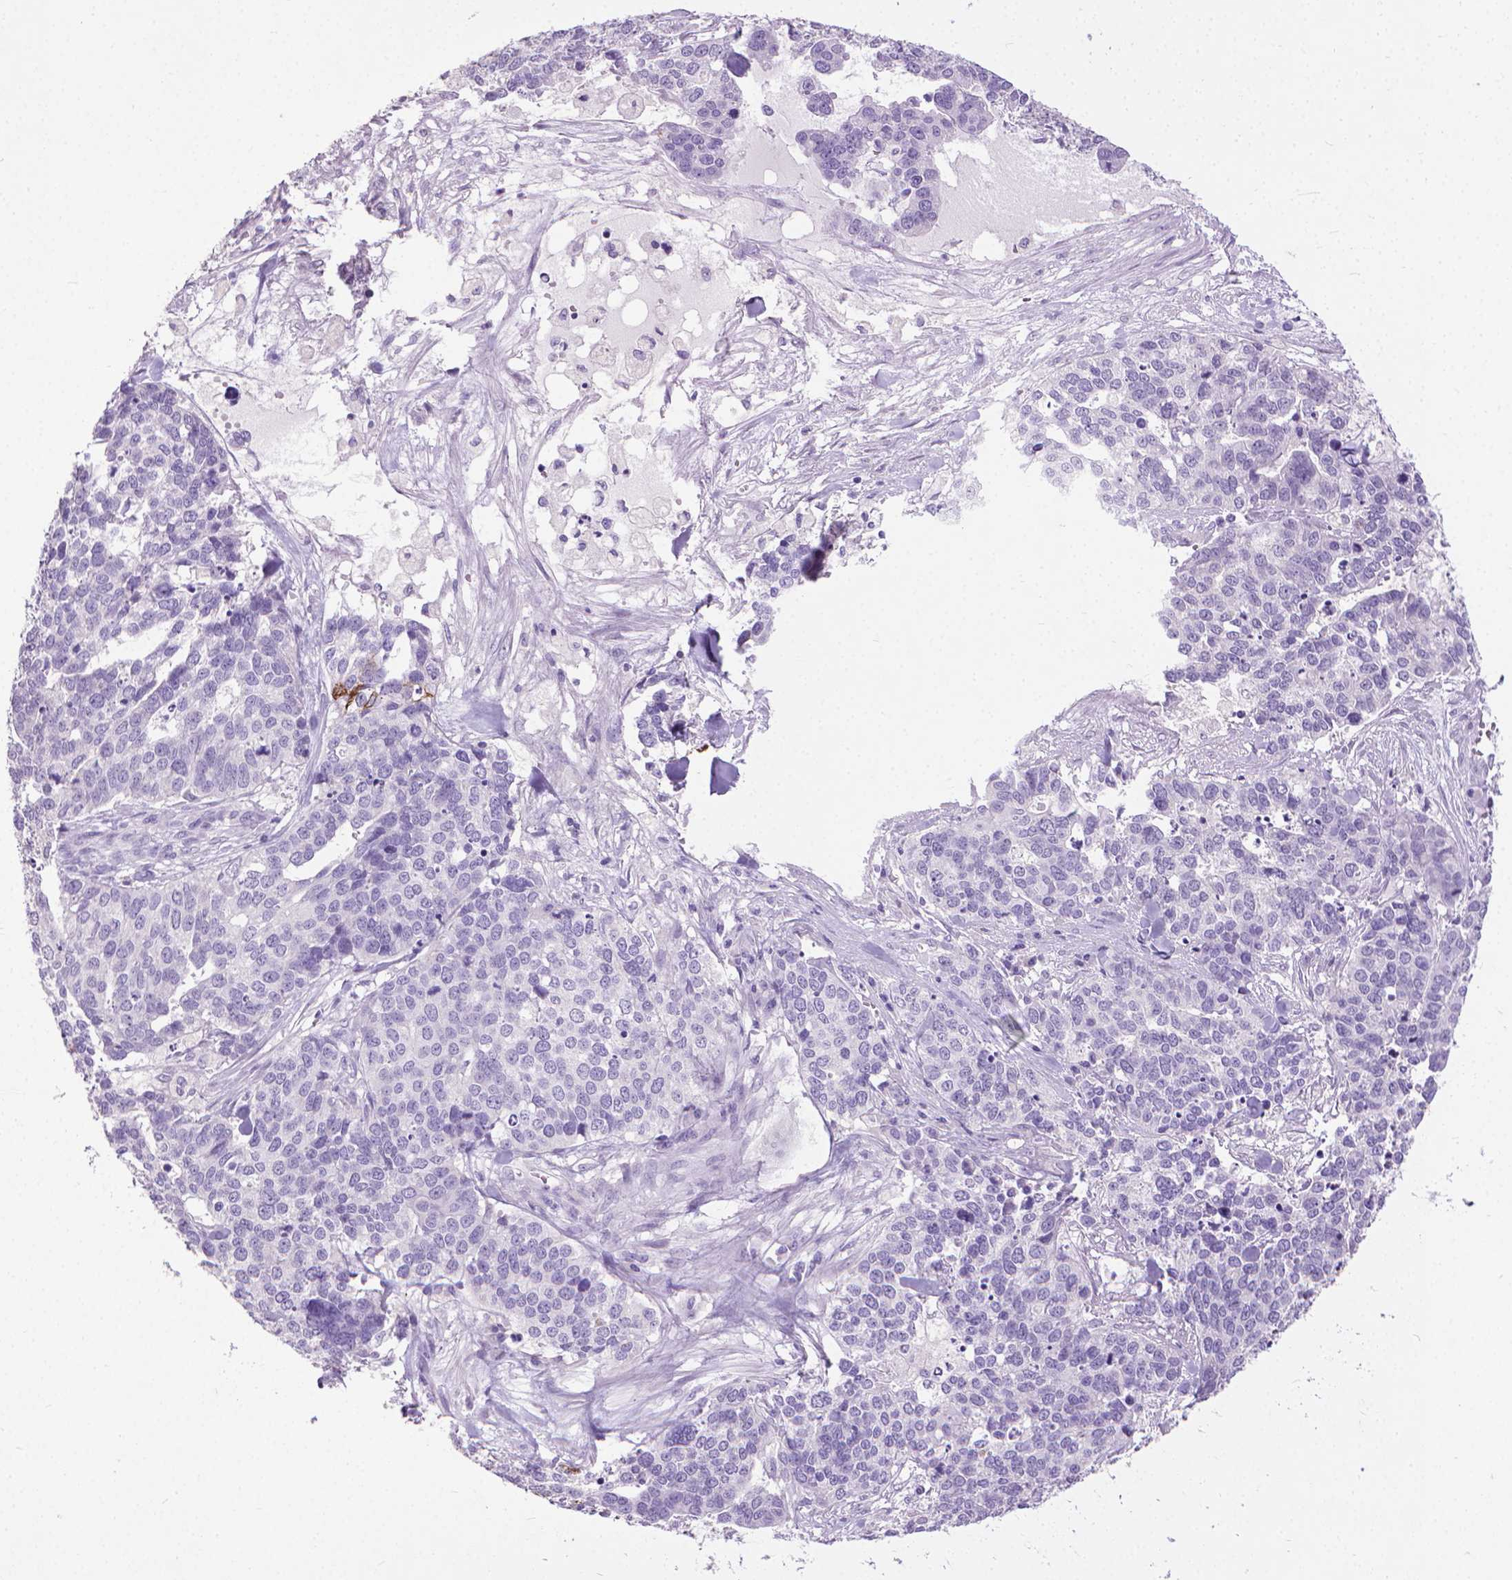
{"staining": {"intensity": "negative", "quantity": "none", "location": "none"}, "tissue": "ovarian cancer", "cell_type": "Tumor cells", "image_type": "cancer", "snomed": [{"axis": "morphology", "description": "Carcinoma, endometroid"}, {"axis": "topography", "description": "Ovary"}], "caption": "Photomicrograph shows no protein positivity in tumor cells of ovarian cancer tissue.", "gene": "KRT5", "patient": {"sex": "female", "age": 65}}